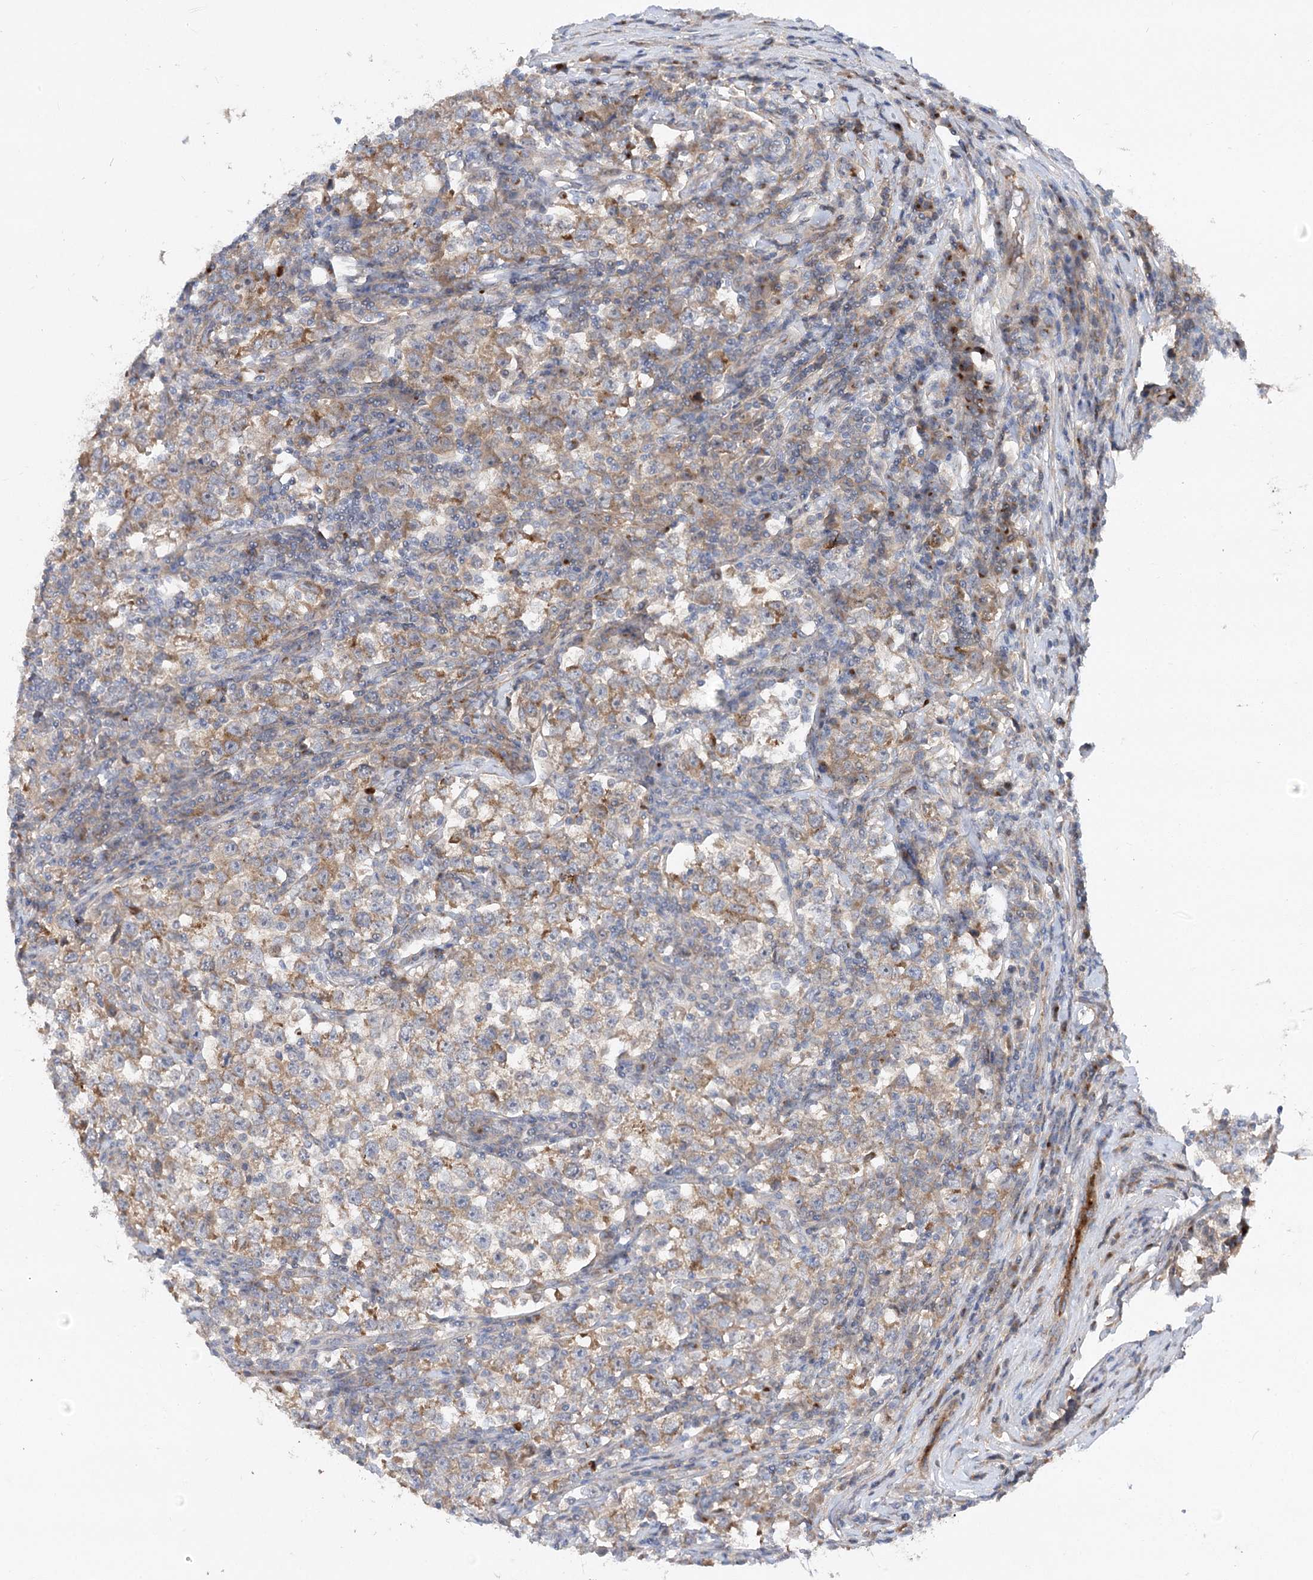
{"staining": {"intensity": "moderate", "quantity": ">75%", "location": "cytoplasmic/membranous"}, "tissue": "testis cancer", "cell_type": "Tumor cells", "image_type": "cancer", "snomed": [{"axis": "morphology", "description": "Normal tissue, NOS"}, {"axis": "morphology", "description": "Seminoma, NOS"}, {"axis": "topography", "description": "Testis"}], "caption": "Moderate cytoplasmic/membranous protein positivity is seen in approximately >75% of tumor cells in testis cancer (seminoma).", "gene": "FGF19", "patient": {"sex": "male", "age": 43}}